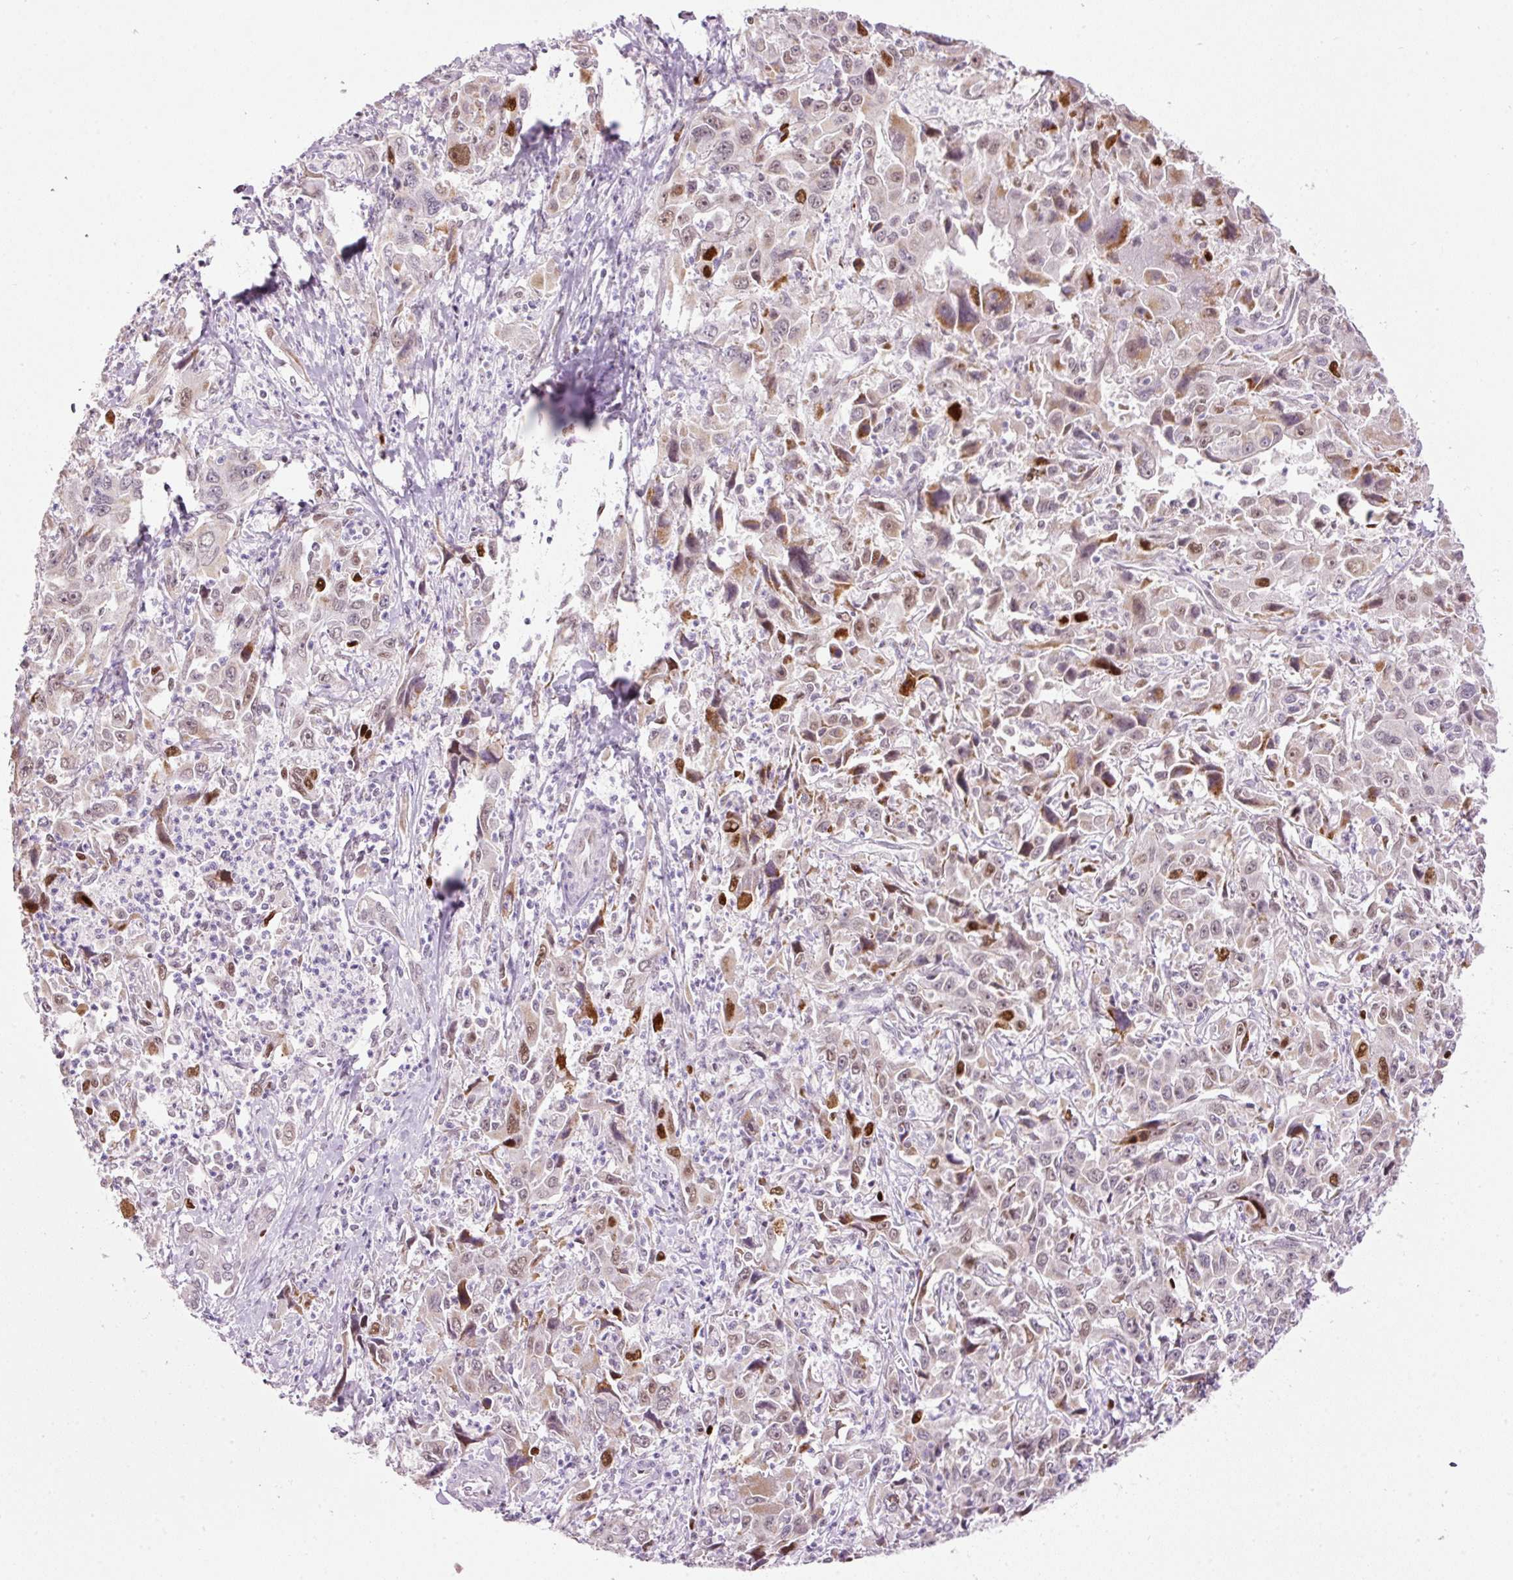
{"staining": {"intensity": "moderate", "quantity": "25%-75%", "location": "cytoplasmic/membranous,nuclear"}, "tissue": "liver cancer", "cell_type": "Tumor cells", "image_type": "cancer", "snomed": [{"axis": "morphology", "description": "Carcinoma, Hepatocellular, NOS"}, {"axis": "topography", "description": "Liver"}], "caption": "Protein analysis of liver cancer (hepatocellular carcinoma) tissue reveals moderate cytoplasmic/membranous and nuclear positivity in approximately 25%-75% of tumor cells.", "gene": "KPNA2", "patient": {"sex": "male", "age": 63}}